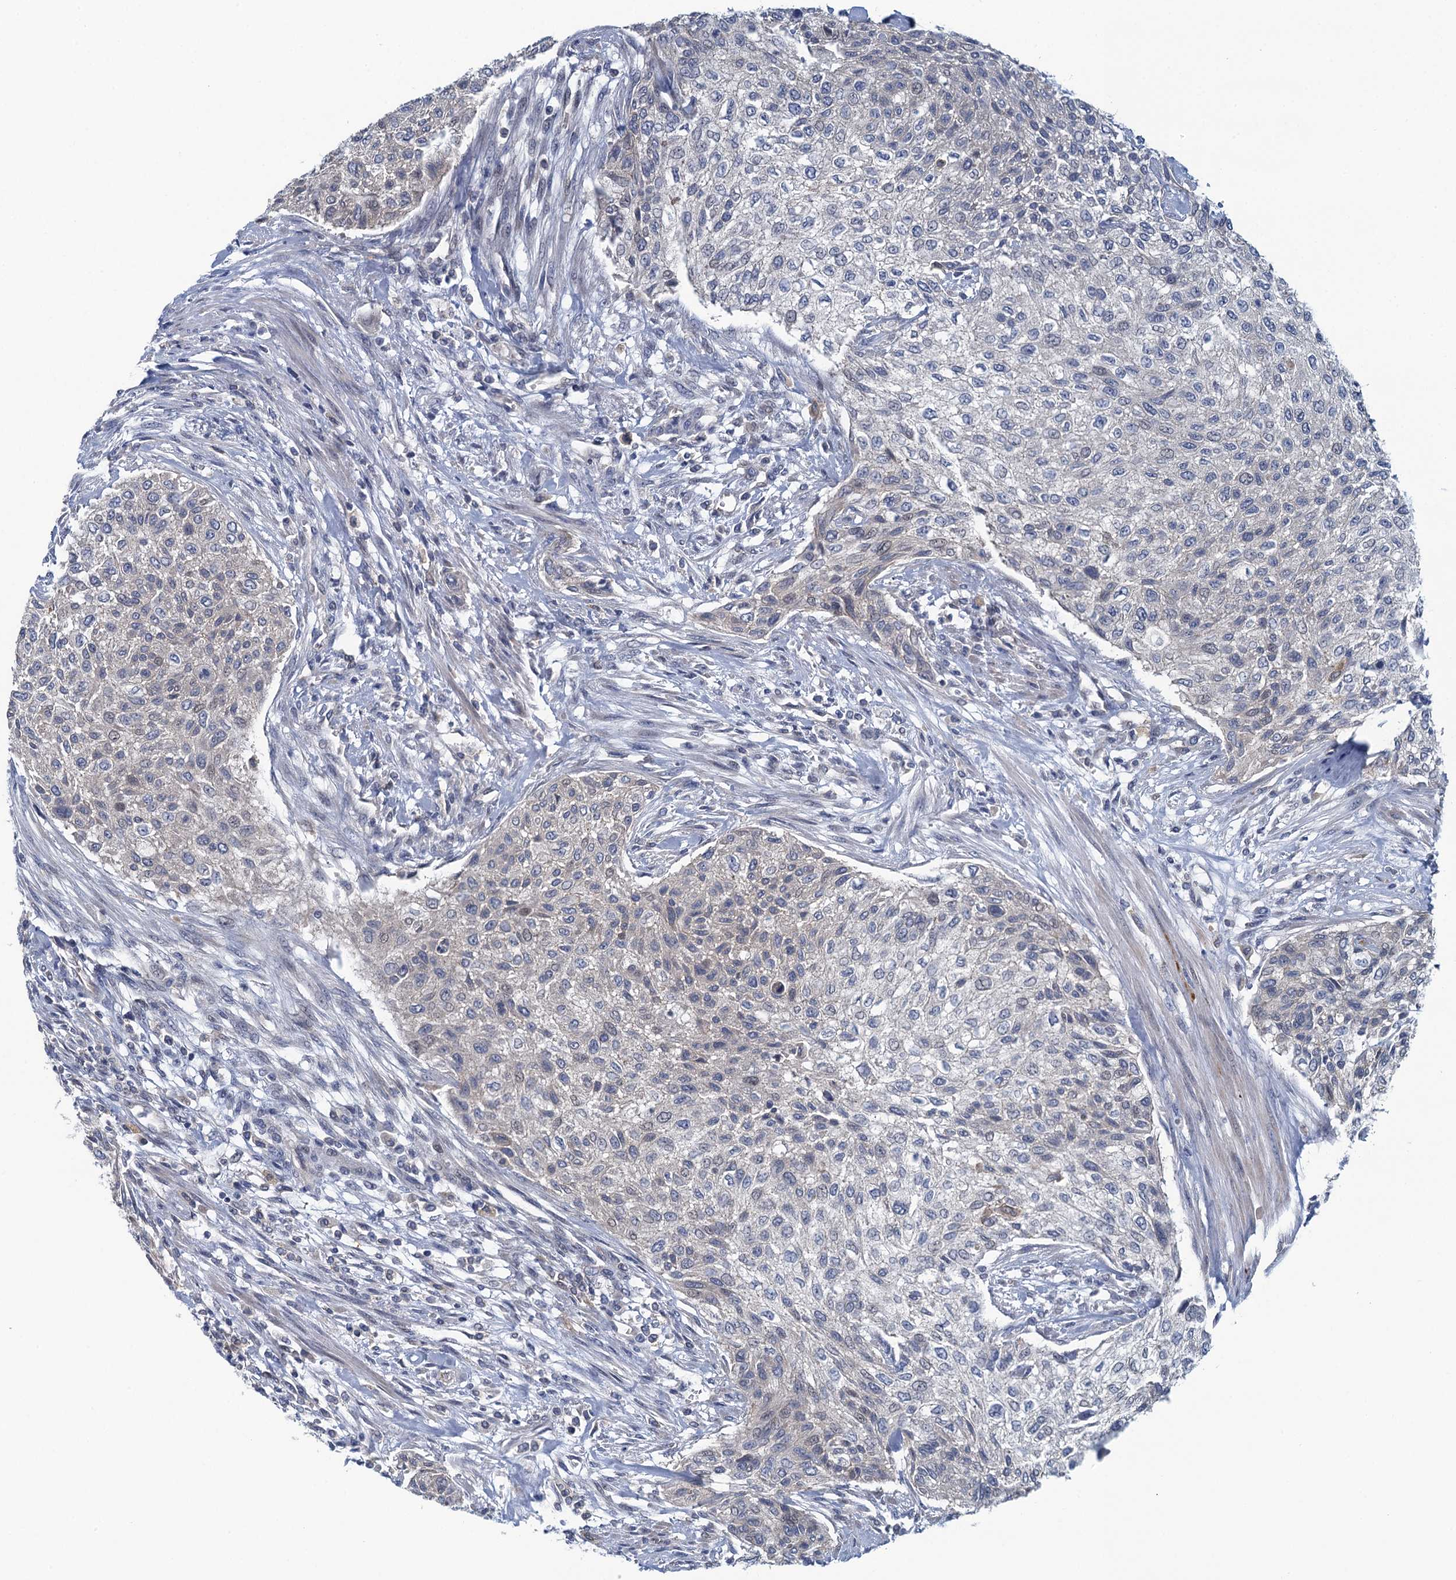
{"staining": {"intensity": "negative", "quantity": "none", "location": "none"}, "tissue": "urothelial cancer", "cell_type": "Tumor cells", "image_type": "cancer", "snomed": [{"axis": "morphology", "description": "Normal tissue, NOS"}, {"axis": "morphology", "description": "Urothelial carcinoma, NOS"}, {"axis": "topography", "description": "Urinary bladder"}, {"axis": "topography", "description": "Peripheral nerve tissue"}], "caption": "This is an IHC photomicrograph of human urothelial cancer. There is no expression in tumor cells.", "gene": "NCKAP1L", "patient": {"sex": "male", "age": 35}}